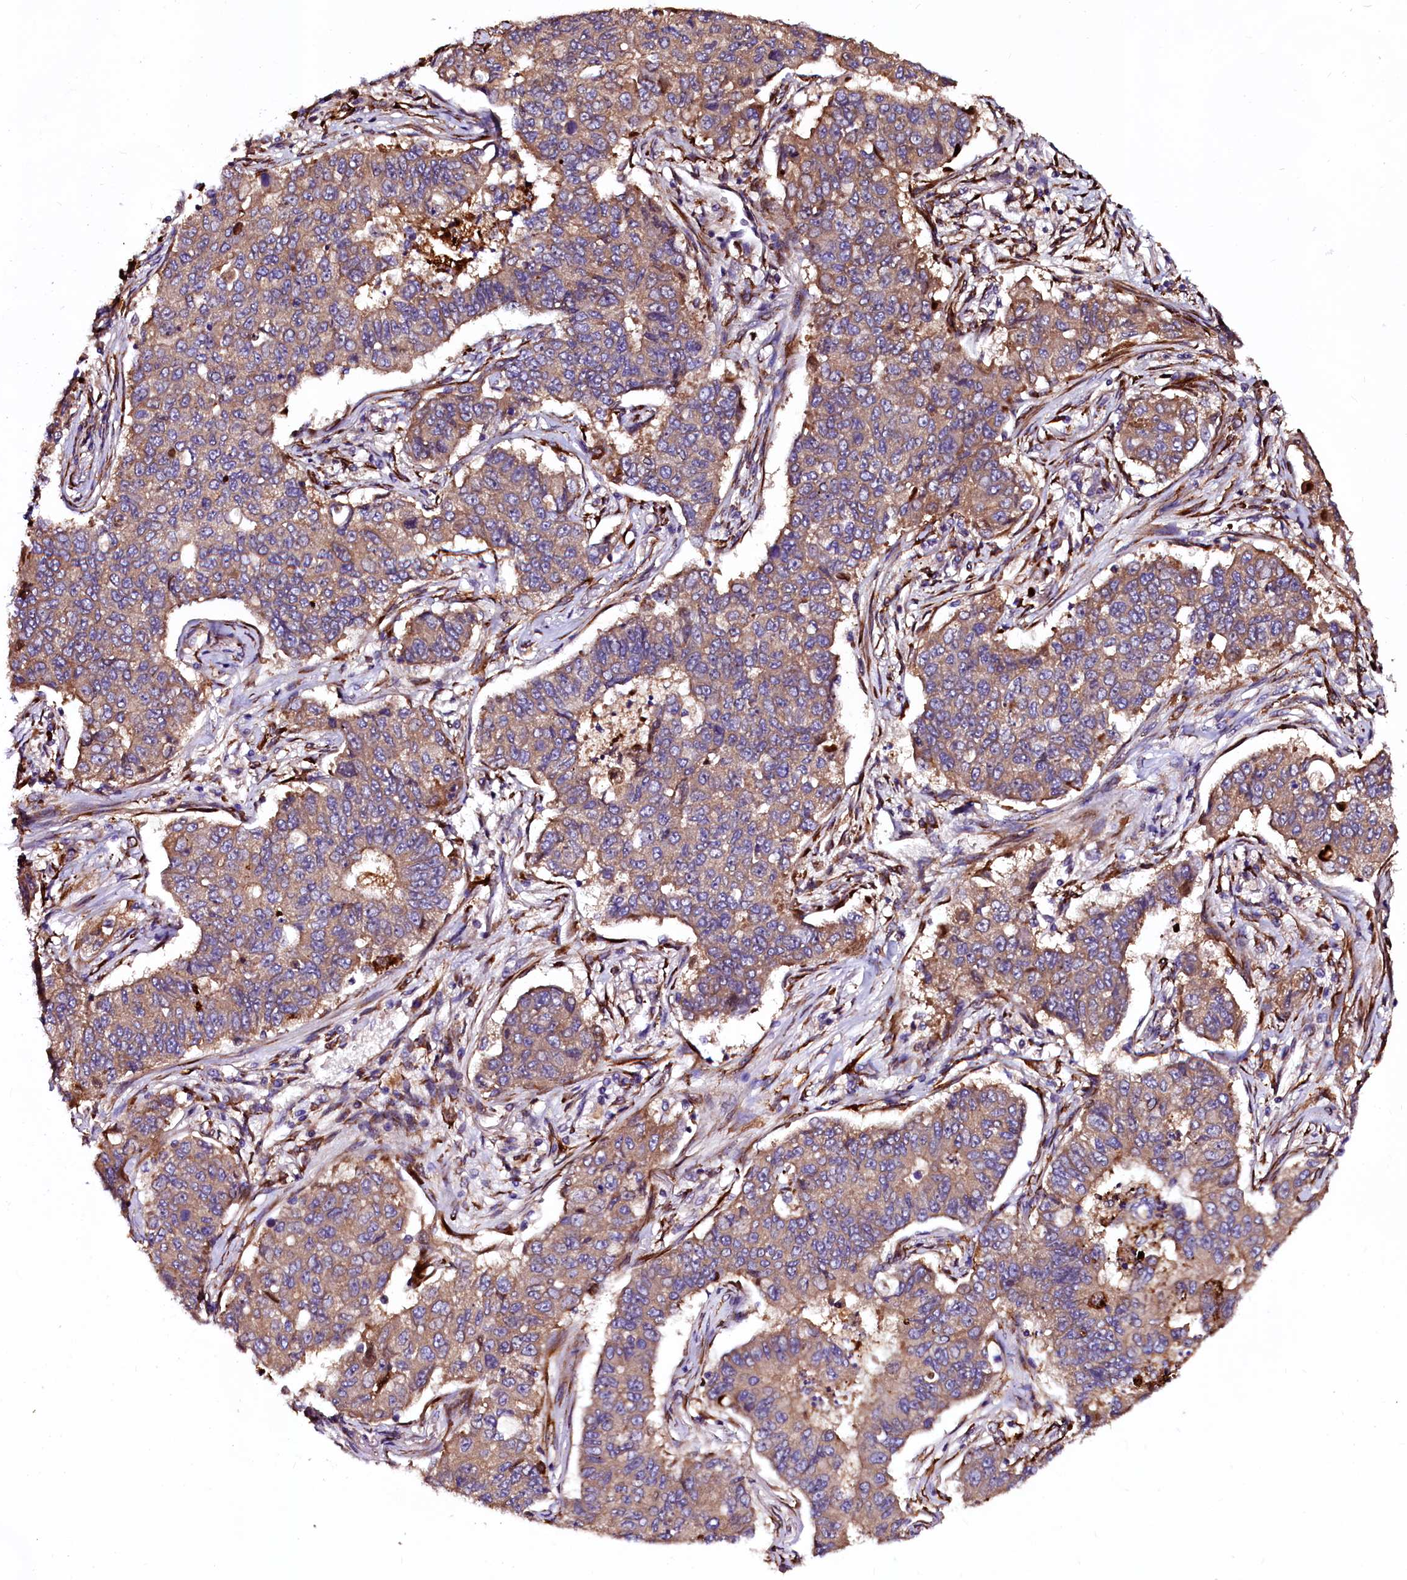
{"staining": {"intensity": "moderate", "quantity": ">75%", "location": "cytoplasmic/membranous"}, "tissue": "lung cancer", "cell_type": "Tumor cells", "image_type": "cancer", "snomed": [{"axis": "morphology", "description": "Squamous cell carcinoma, NOS"}, {"axis": "topography", "description": "Lung"}], "caption": "Moderate cytoplasmic/membranous positivity for a protein is identified in approximately >75% of tumor cells of lung cancer (squamous cell carcinoma) using IHC.", "gene": "N4BP1", "patient": {"sex": "male", "age": 74}}